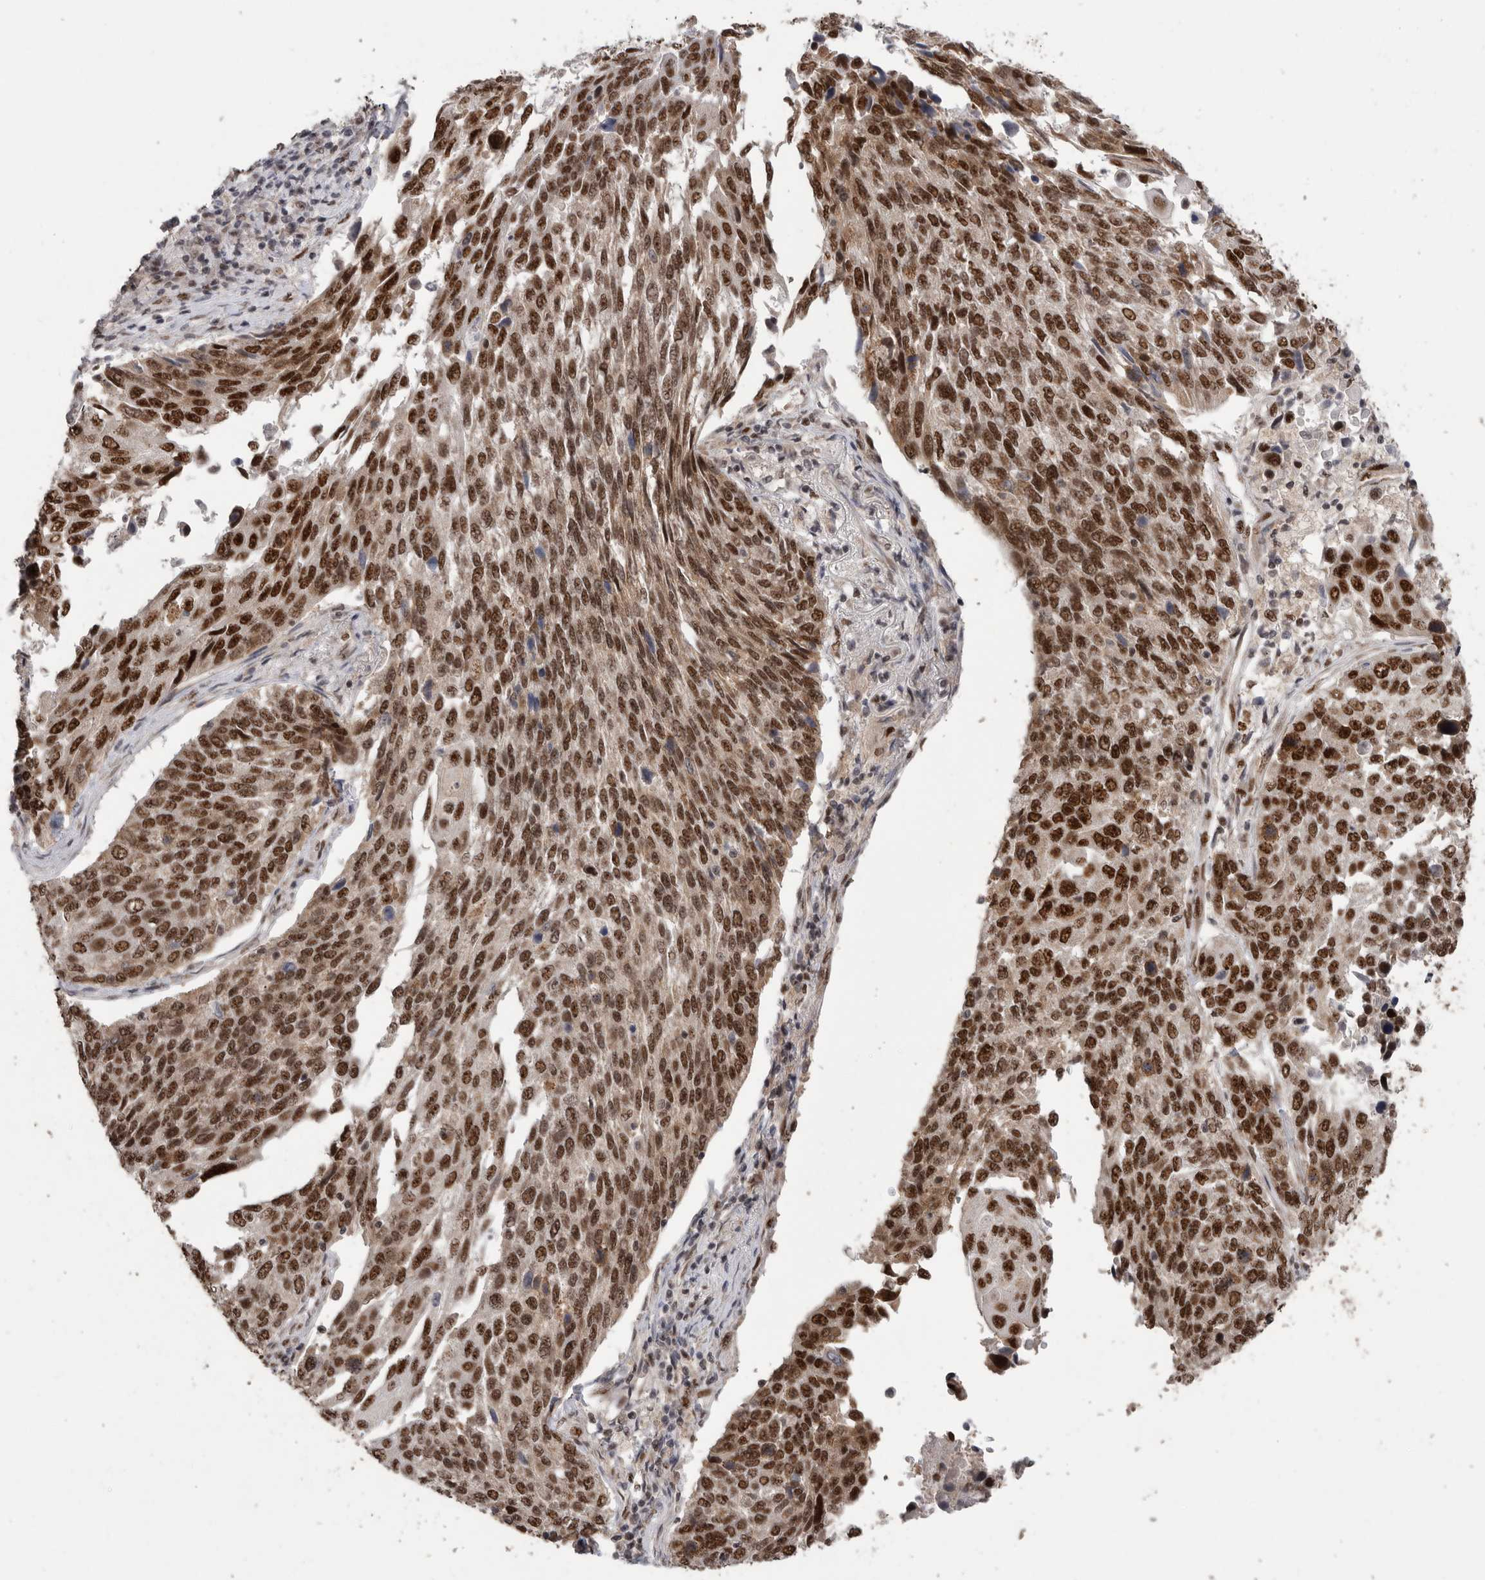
{"staining": {"intensity": "strong", "quantity": ">75%", "location": "nuclear"}, "tissue": "lung cancer", "cell_type": "Tumor cells", "image_type": "cancer", "snomed": [{"axis": "morphology", "description": "Squamous cell carcinoma, NOS"}, {"axis": "topography", "description": "Lung"}], "caption": "IHC of lung cancer reveals high levels of strong nuclear staining in approximately >75% of tumor cells.", "gene": "PPP1R10", "patient": {"sex": "male", "age": 66}}